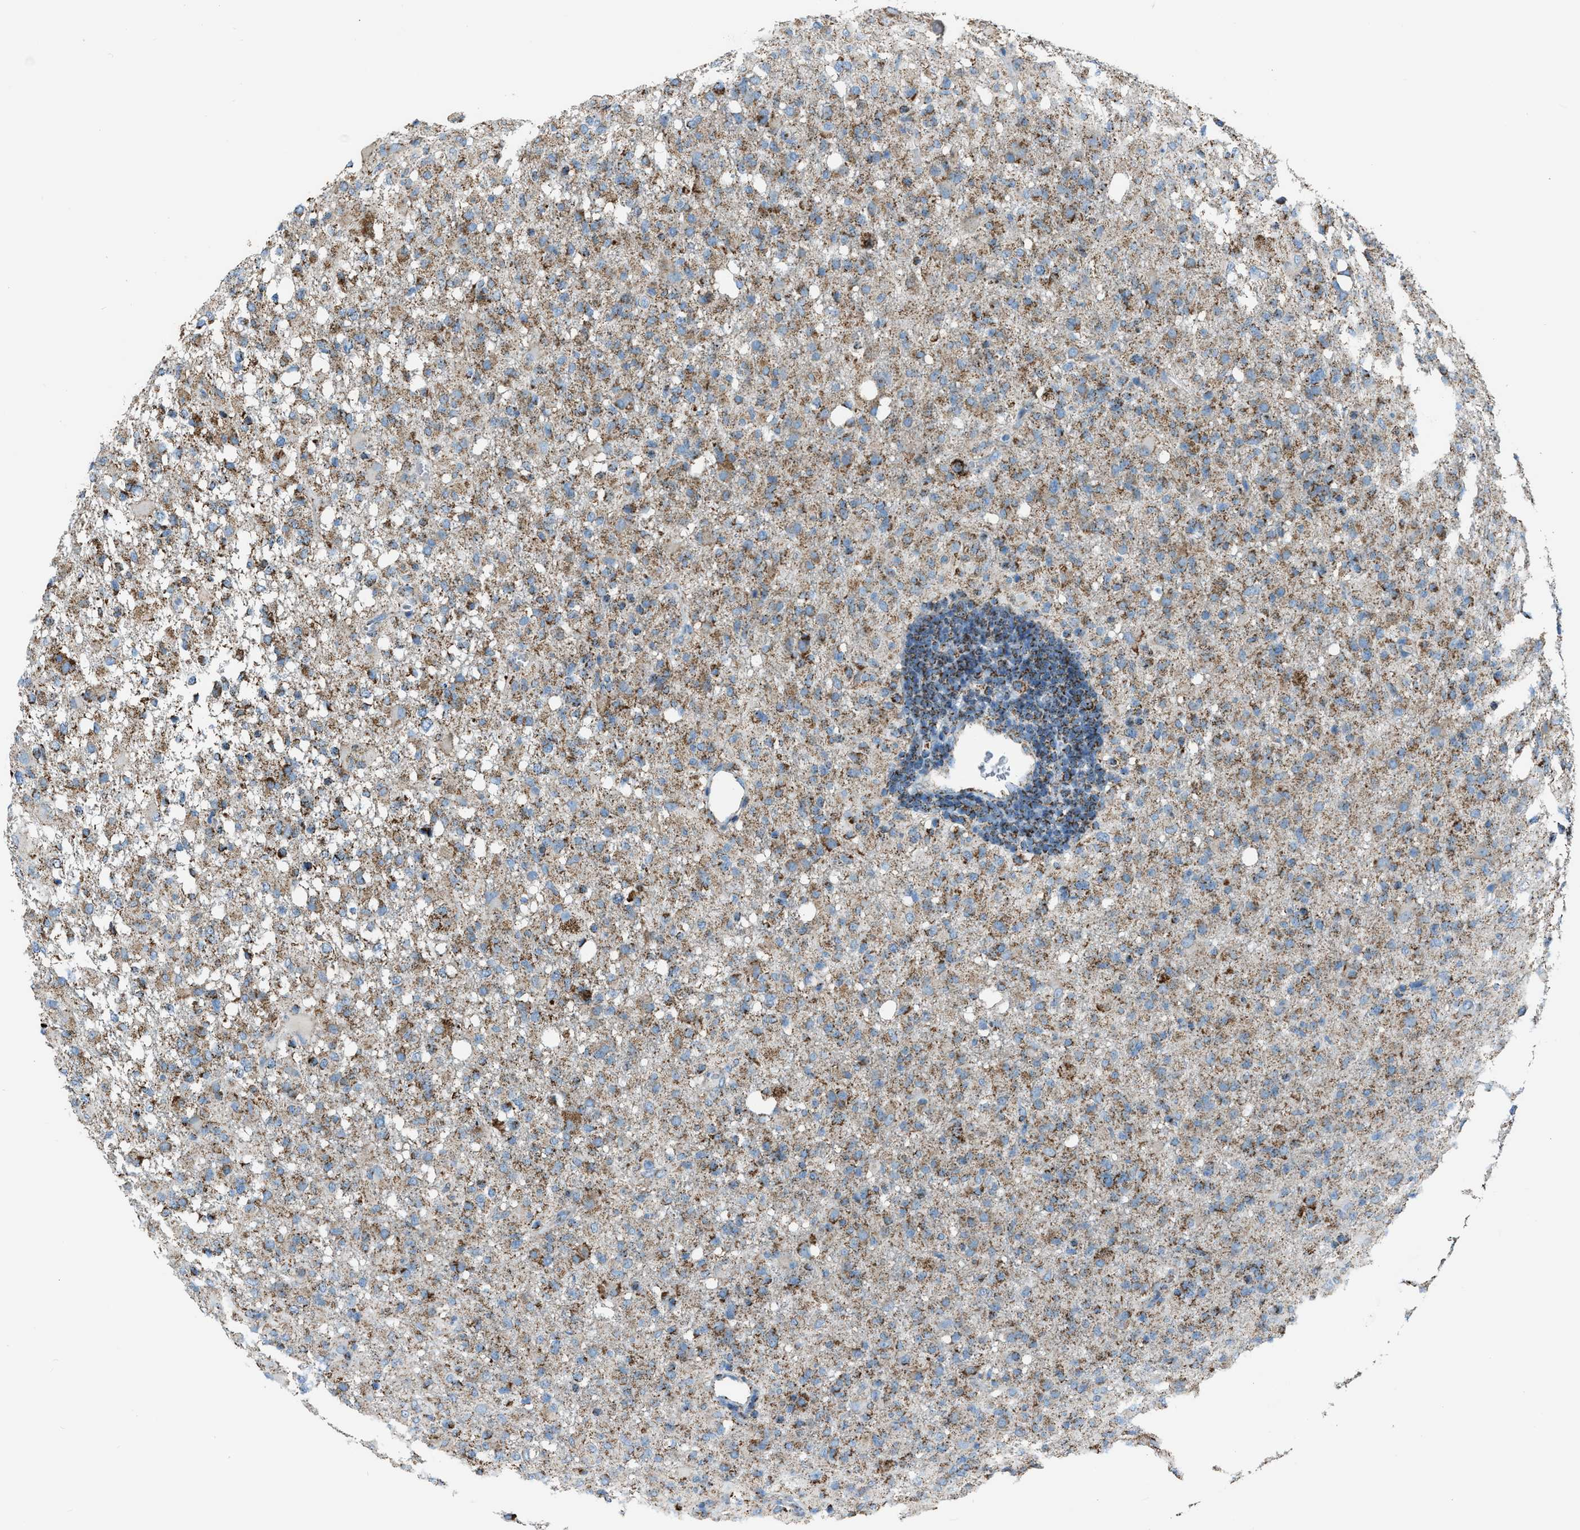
{"staining": {"intensity": "moderate", "quantity": ">75%", "location": "cytoplasmic/membranous"}, "tissue": "glioma", "cell_type": "Tumor cells", "image_type": "cancer", "snomed": [{"axis": "morphology", "description": "Glioma, malignant, High grade"}, {"axis": "topography", "description": "Brain"}], "caption": "Protein staining of glioma tissue reveals moderate cytoplasmic/membranous expression in approximately >75% of tumor cells.", "gene": "MDH2", "patient": {"sex": "female", "age": 57}}